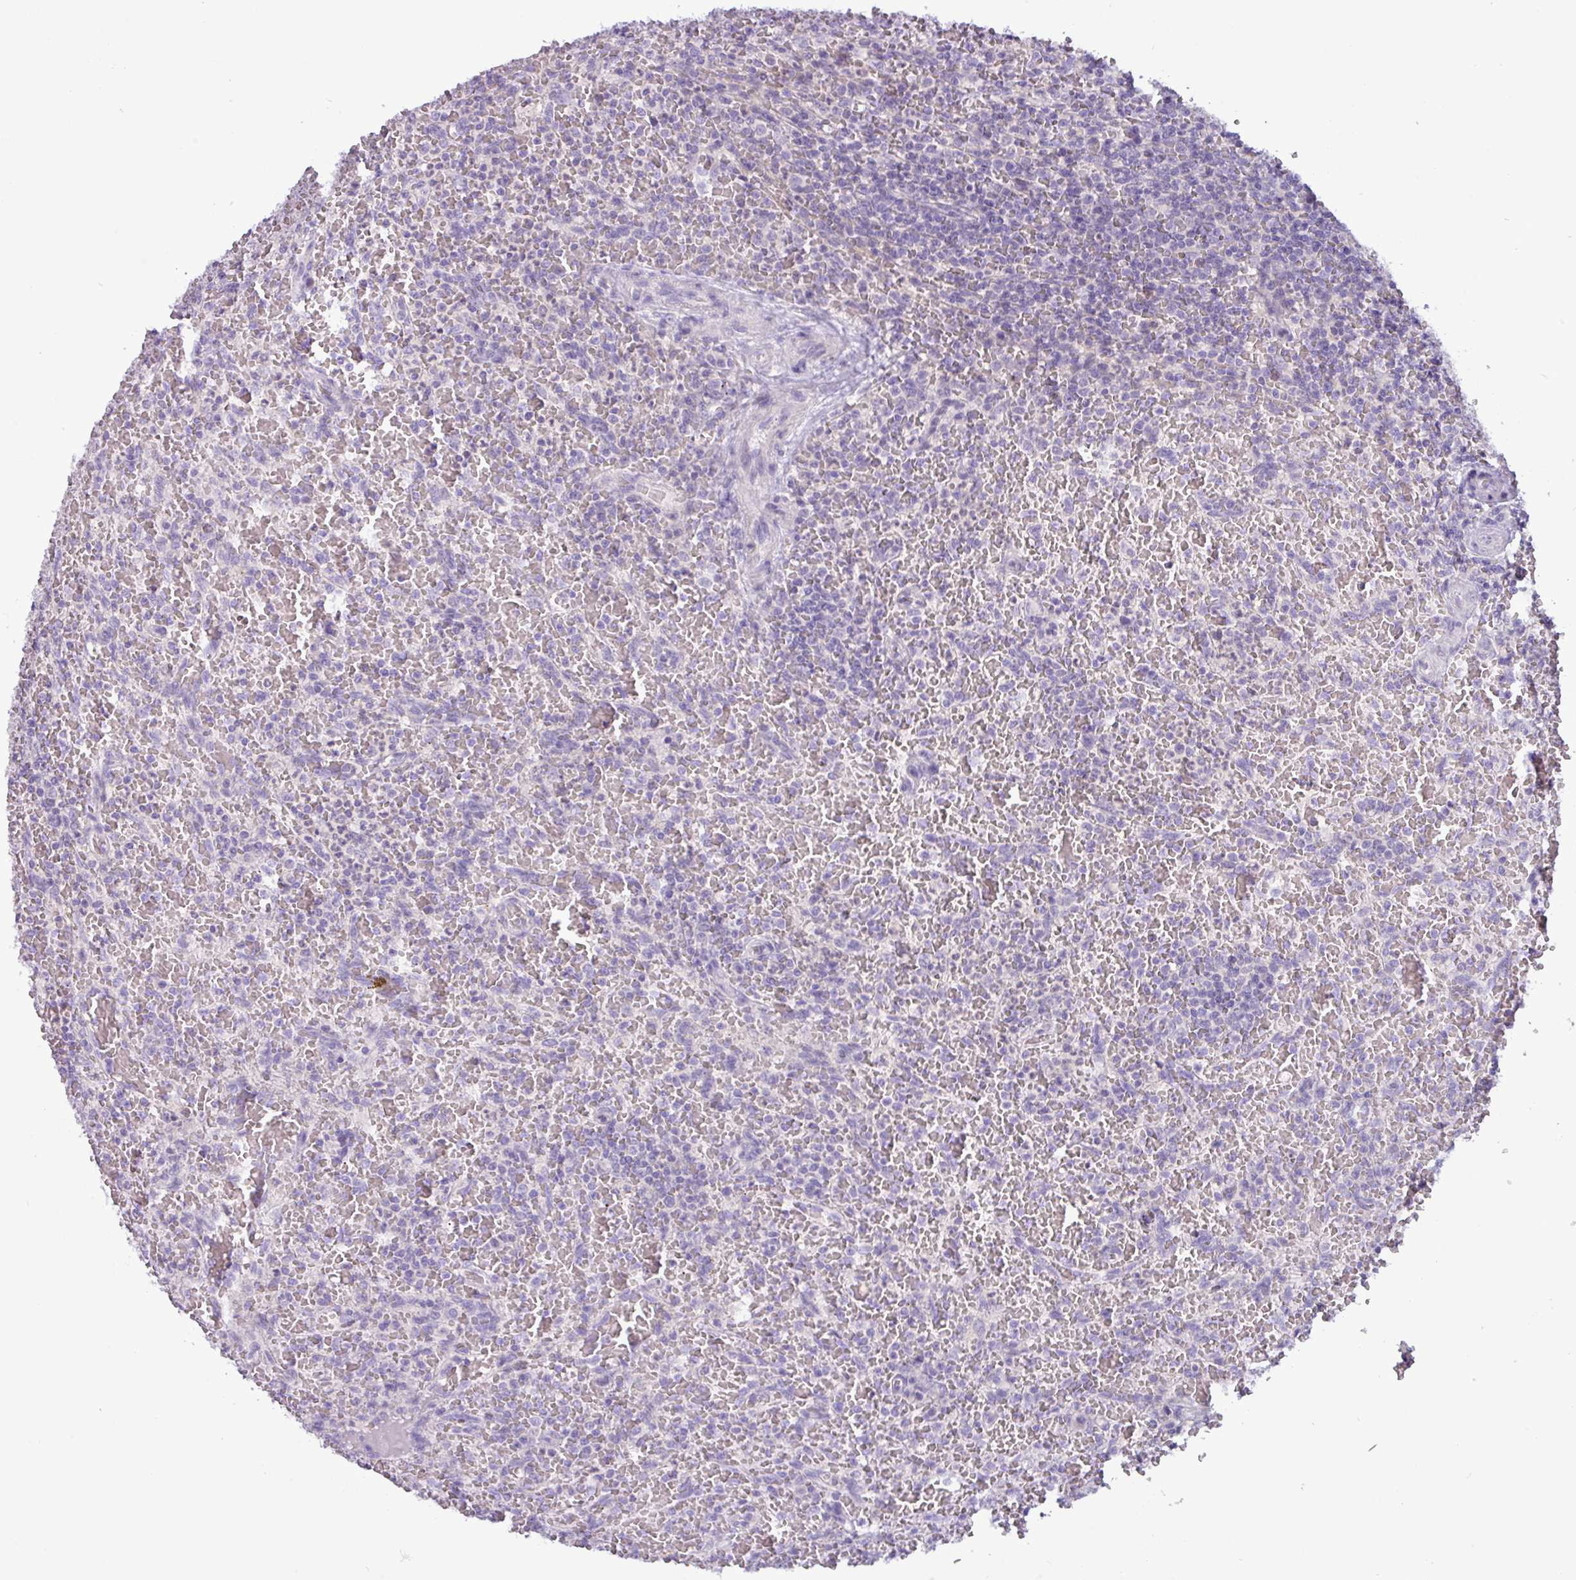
{"staining": {"intensity": "negative", "quantity": "none", "location": "none"}, "tissue": "lymphoma", "cell_type": "Tumor cells", "image_type": "cancer", "snomed": [{"axis": "morphology", "description": "Malignant lymphoma, non-Hodgkin's type, Low grade"}, {"axis": "topography", "description": "Spleen"}], "caption": "A micrograph of human low-grade malignant lymphoma, non-Hodgkin's type is negative for staining in tumor cells.", "gene": "PNLDC1", "patient": {"sex": "female", "age": 64}}